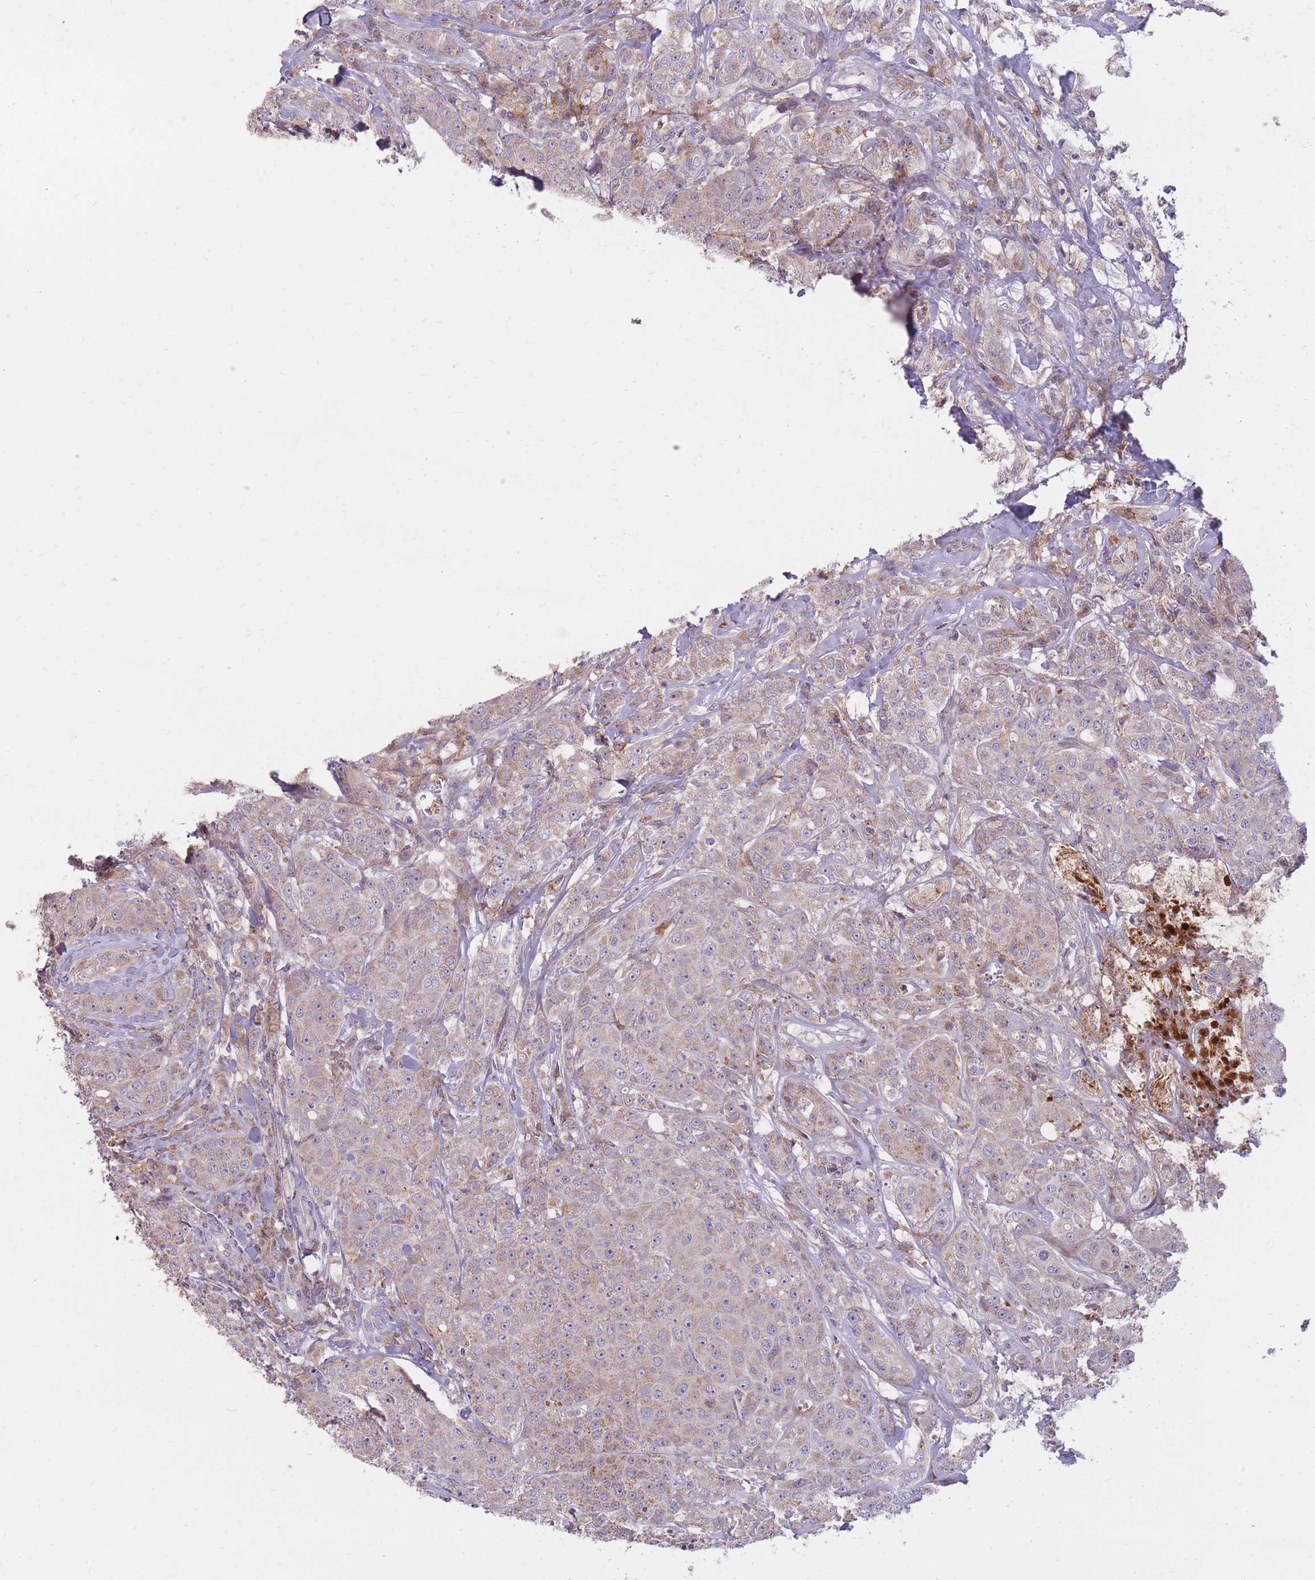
{"staining": {"intensity": "weak", "quantity": "25%-75%", "location": "cytoplasmic/membranous"}, "tissue": "breast cancer", "cell_type": "Tumor cells", "image_type": "cancer", "snomed": [{"axis": "morphology", "description": "Duct carcinoma"}, {"axis": "topography", "description": "Breast"}], "caption": "DAB (3,3'-diaminobenzidine) immunohistochemical staining of invasive ductal carcinoma (breast) exhibits weak cytoplasmic/membranous protein staining in approximately 25%-75% of tumor cells.", "gene": "IGF2BP2", "patient": {"sex": "female", "age": 43}}